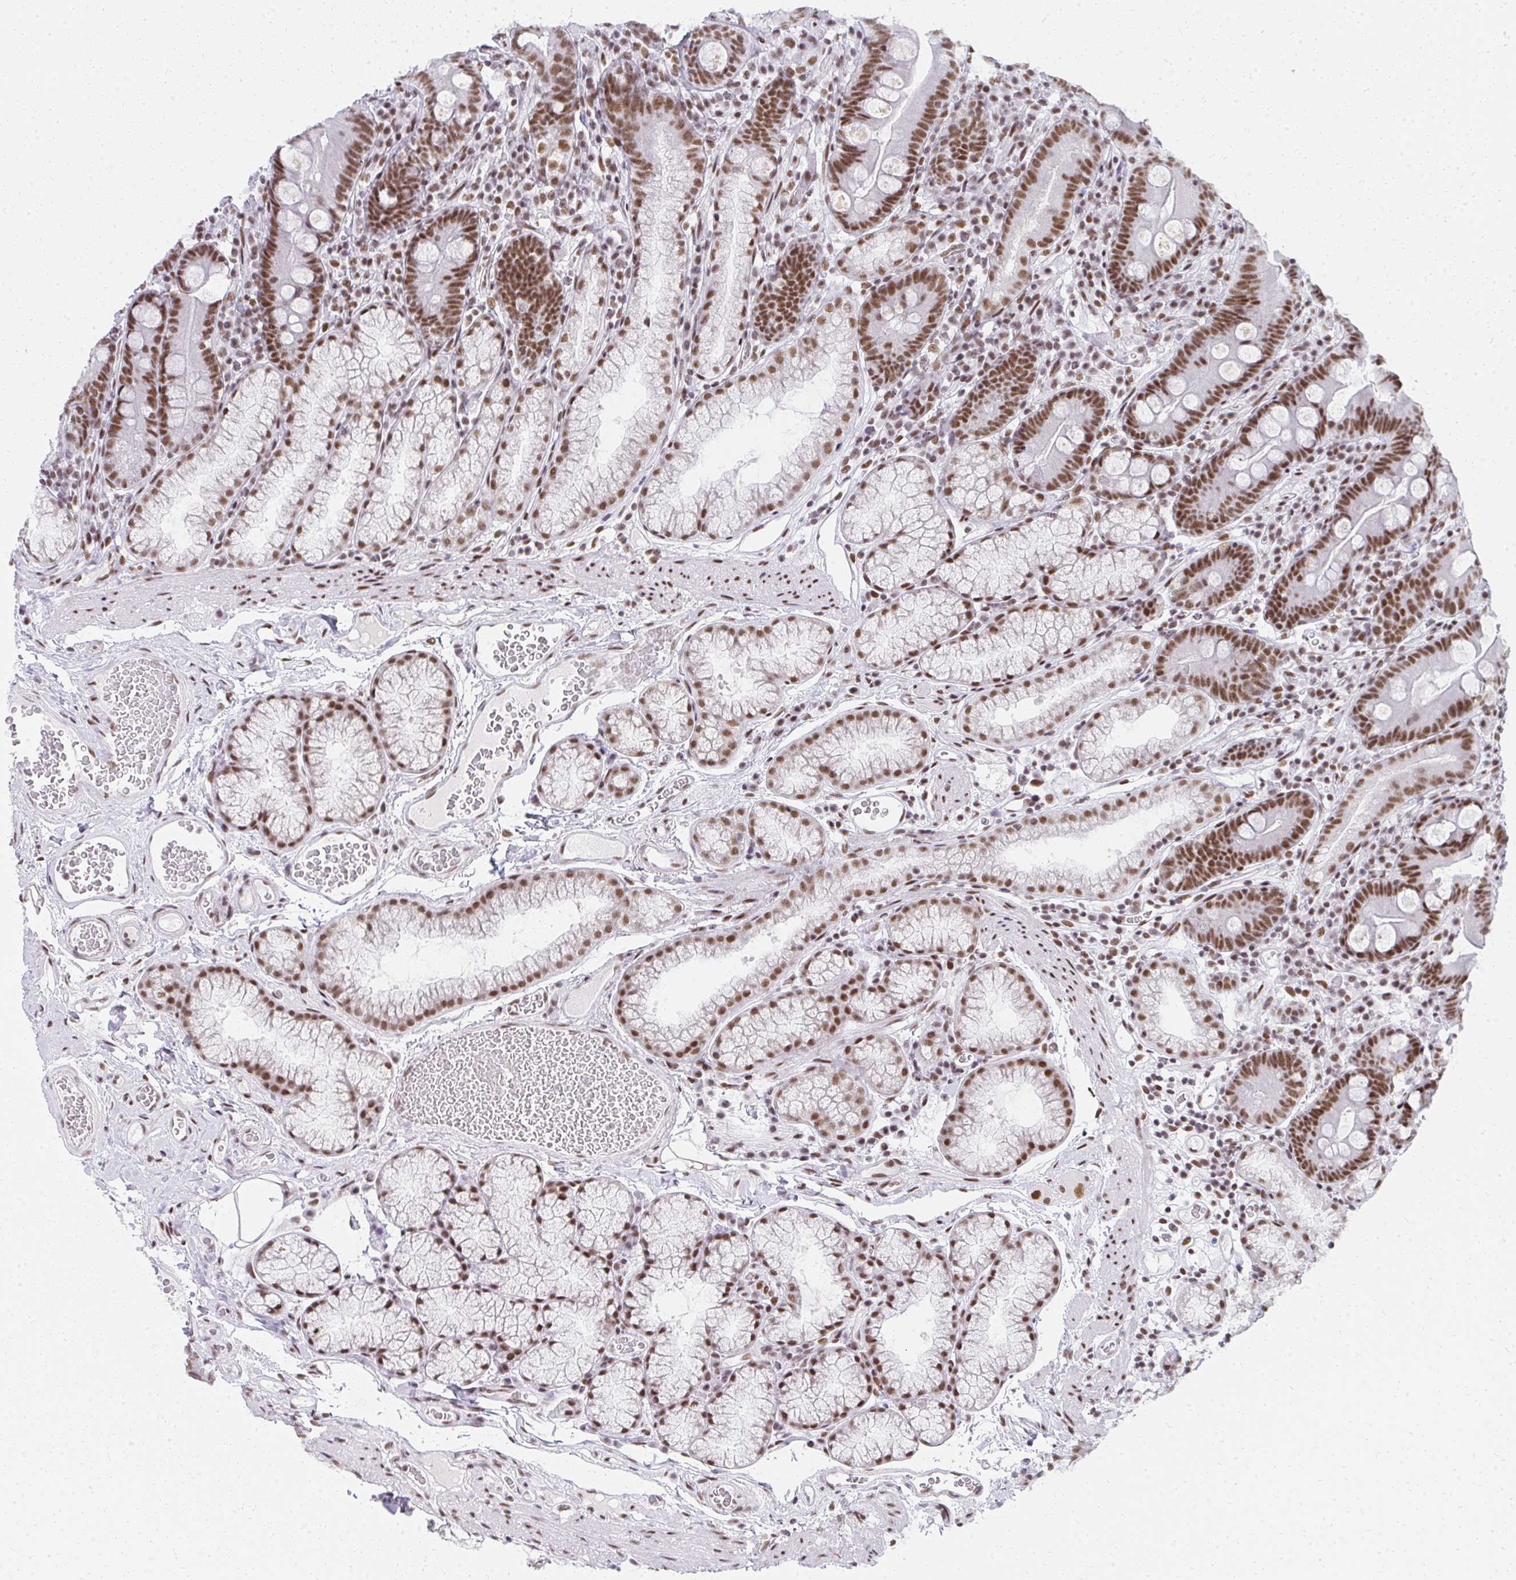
{"staining": {"intensity": "moderate", "quantity": ">75%", "location": "nuclear"}, "tissue": "duodenum", "cell_type": "Glandular cells", "image_type": "normal", "snomed": [{"axis": "morphology", "description": "Normal tissue, NOS"}, {"axis": "topography", "description": "Duodenum"}], "caption": "This histopathology image exhibits IHC staining of normal duodenum, with medium moderate nuclear positivity in approximately >75% of glandular cells.", "gene": "CREBBP", "patient": {"sex": "female", "age": 67}}